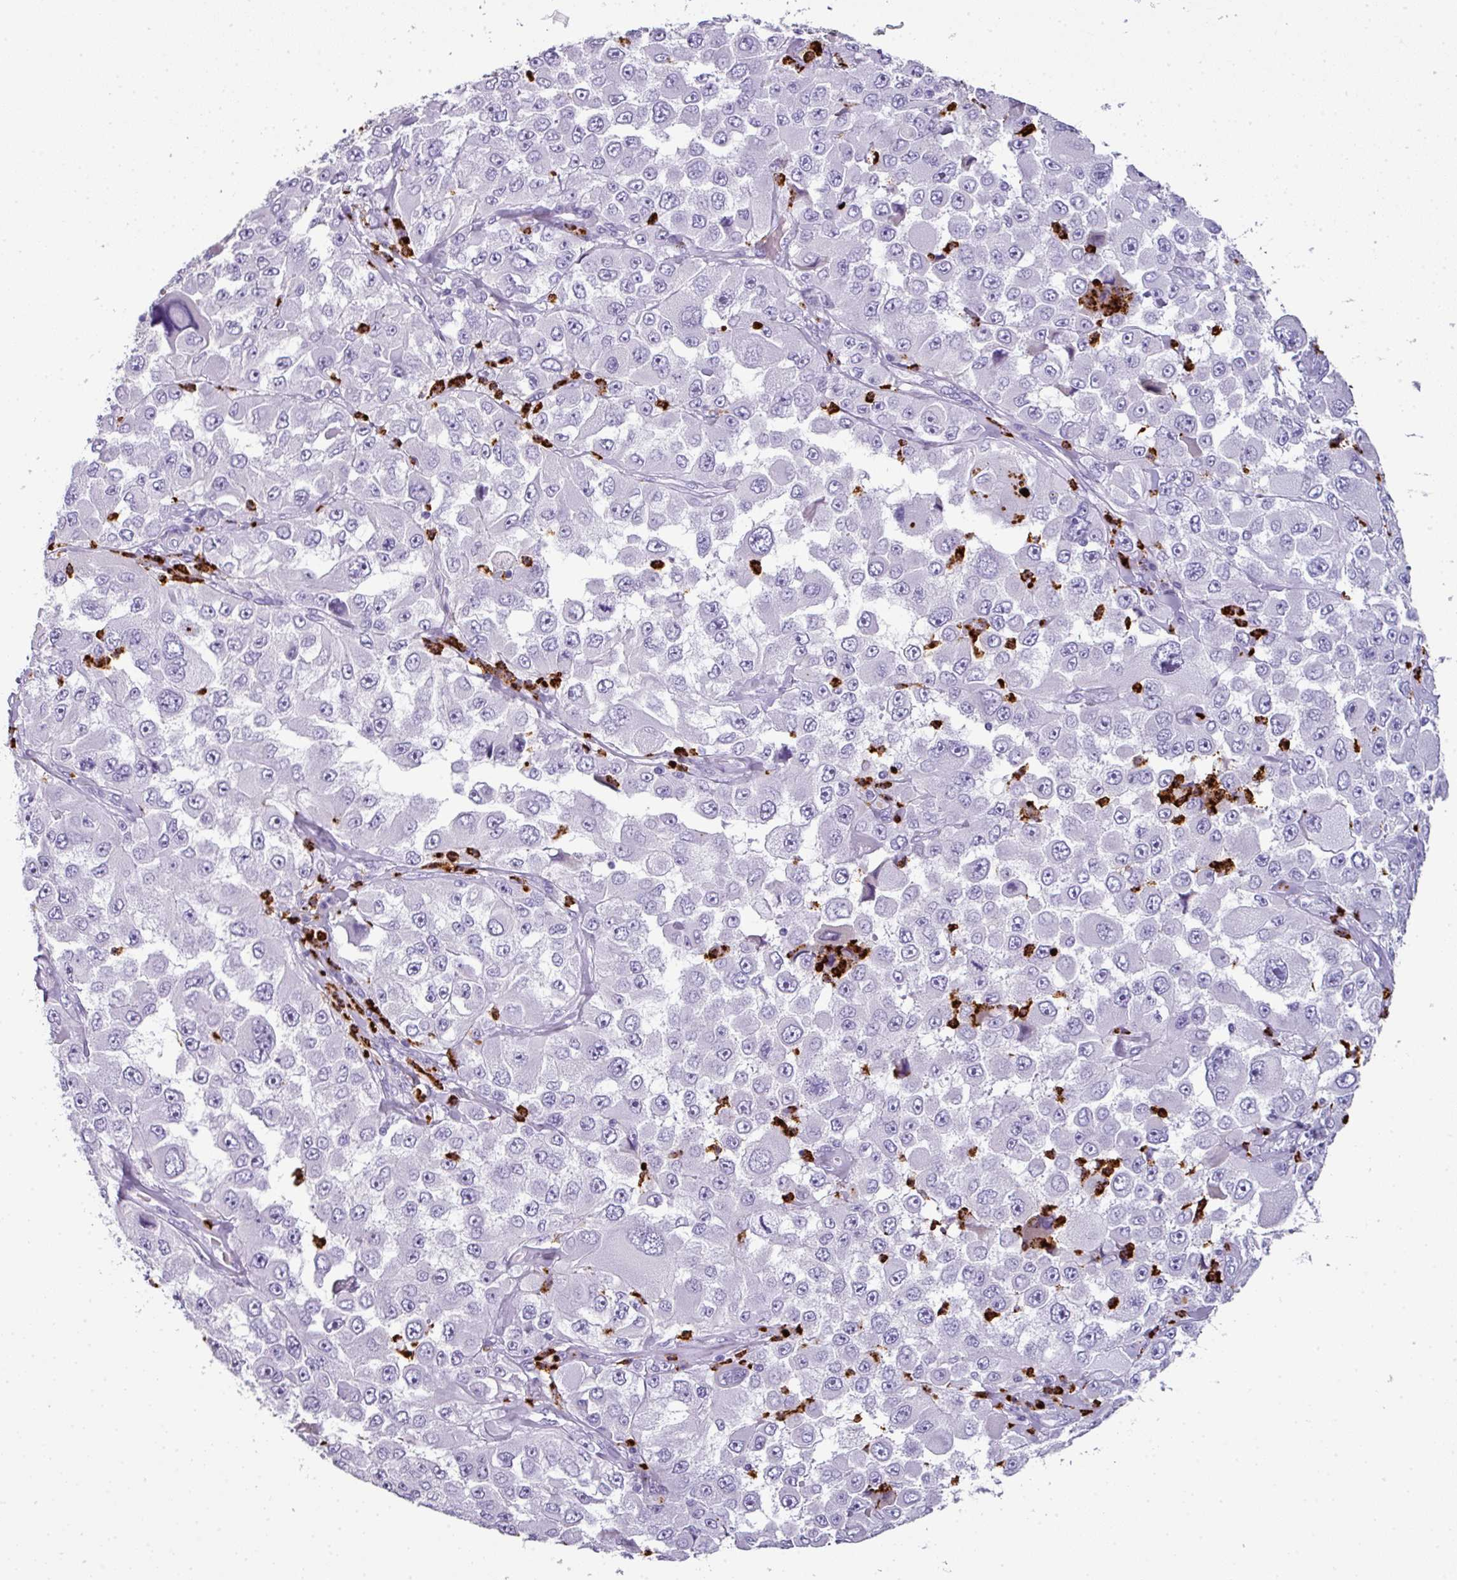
{"staining": {"intensity": "negative", "quantity": "none", "location": "none"}, "tissue": "melanoma", "cell_type": "Tumor cells", "image_type": "cancer", "snomed": [{"axis": "morphology", "description": "Malignant melanoma, Metastatic site"}, {"axis": "topography", "description": "Lymph node"}], "caption": "Immunohistochemical staining of malignant melanoma (metastatic site) demonstrates no significant expression in tumor cells. The staining is performed using DAB (3,3'-diaminobenzidine) brown chromogen with nuclei counter-stained in using hematoxylin.", "gene": "CTSG", "patient": {"sex": "male", "age": 62}}